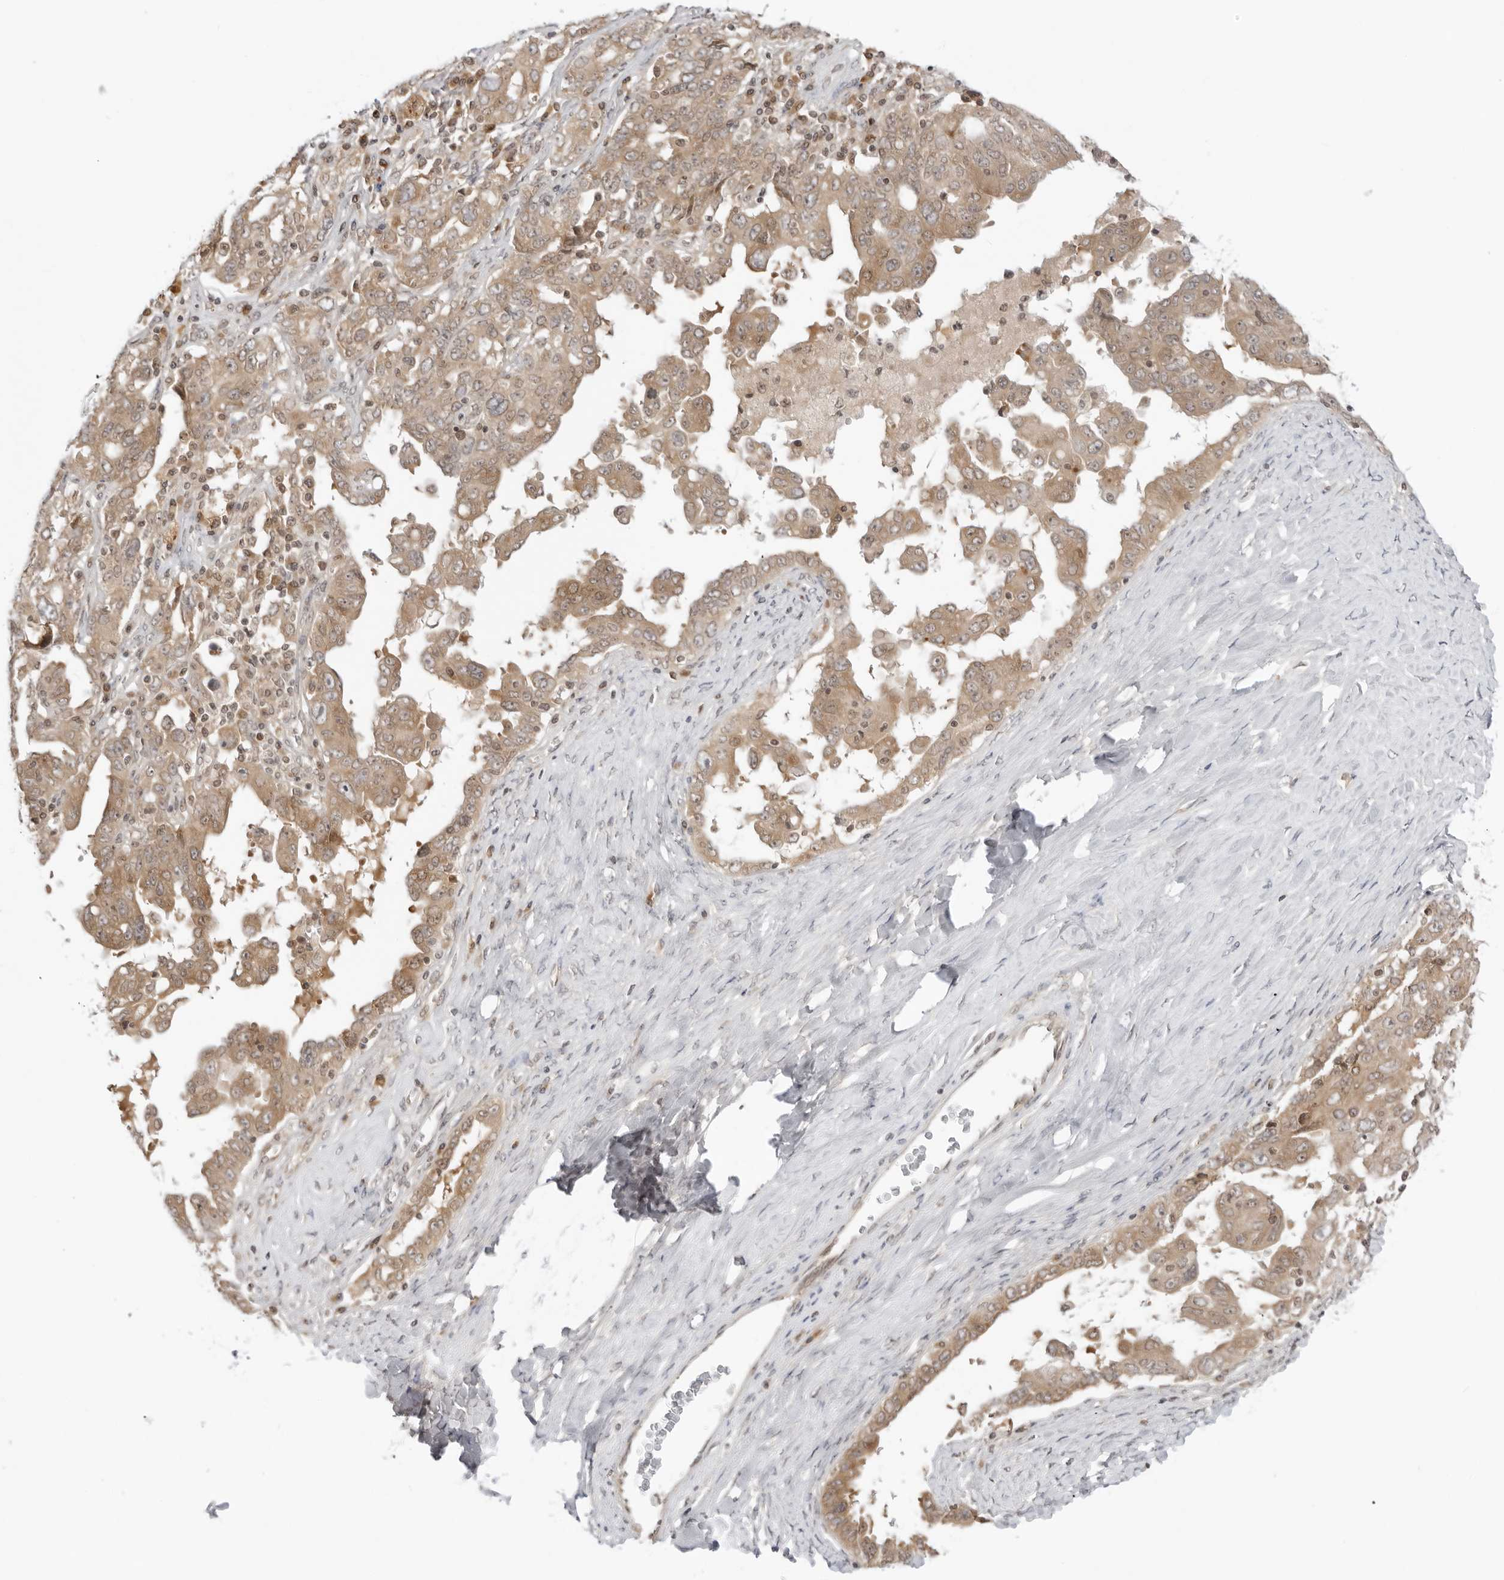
{"staining": {"intensity": "moderate", "quantity": ">75%", "location": "cytoplasmic/membranous"}, "tissue": "ovarian cancer", "cell_type": "Tumor cells", "image_type": "cancer", "snomed": [{"axis": "morphology", "description": "Carcinoma, endometroid"}, {"axis": "topography", "description": "Ovary"}], "caption": "Immunohistochemical staining of human ovarian cancer (endometroid carcinoma) shows medium levels of moderate cytoplasmic/membranous protein staining in approximately >75% of tumor cells. The staining was performed using DAB to visualize the protein expression in brown, while the nuclei were stained in blue with hematoxylin (Magnification: 20x).", "gene": "PRRC2C", "patient": {"sex": "female", "age": 62}}